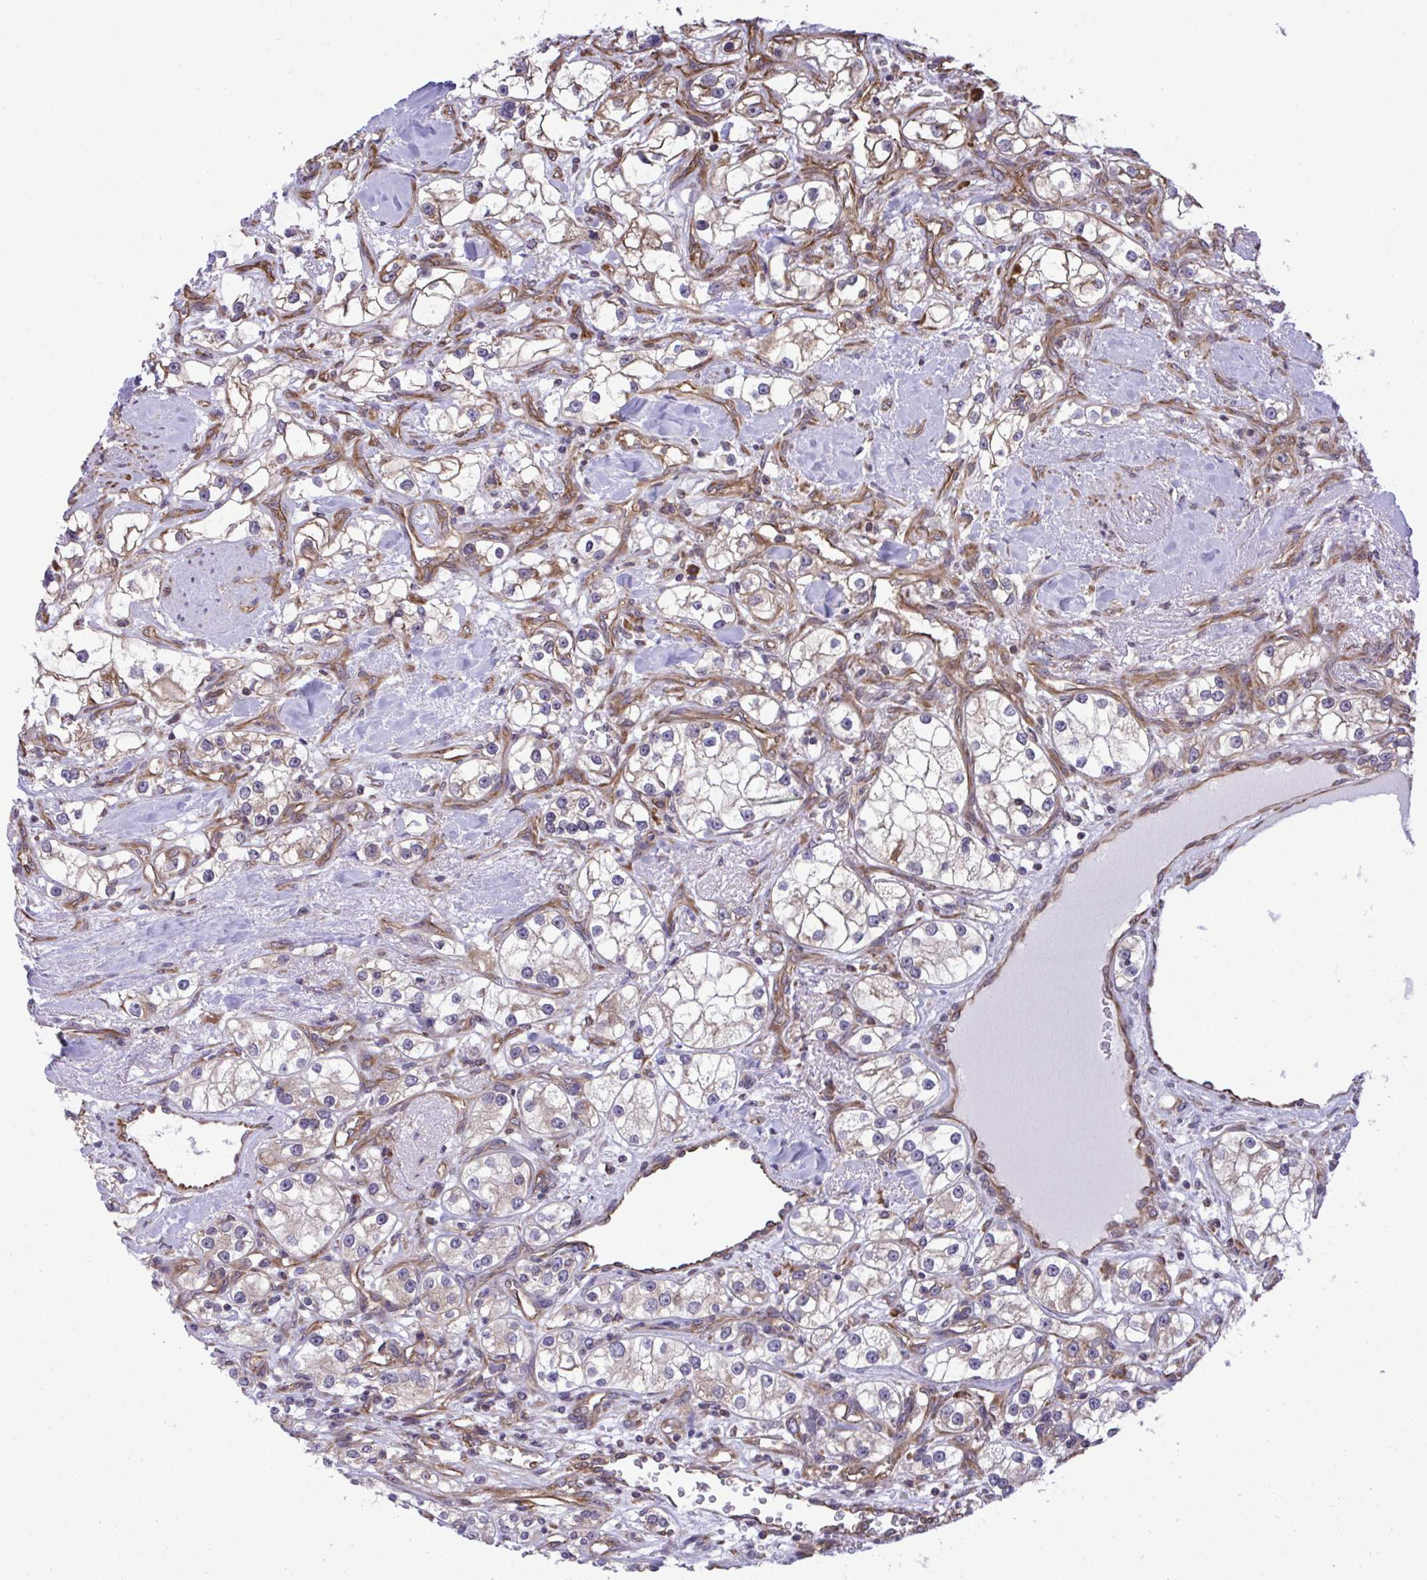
{"staining": {"intensity": "weak", "quantity": "<25%", "location": "cytoplasmic/membranous"}, "tissue": "renal cancer", "cell_type": "Tumor cells", "image_type": "cancer", "snomed": [{"axis": "morphology", "description": "Adenocarcinoma, NOS"}, {"axis": "topography", "description": "Kidney"}], "caption": "DAB immunohistochemical staining of human renal adenocarcinoma shows no significant expression in tumor cells.", "gene": "RPS15", "patient": {"sex": "male", "age": 77}}